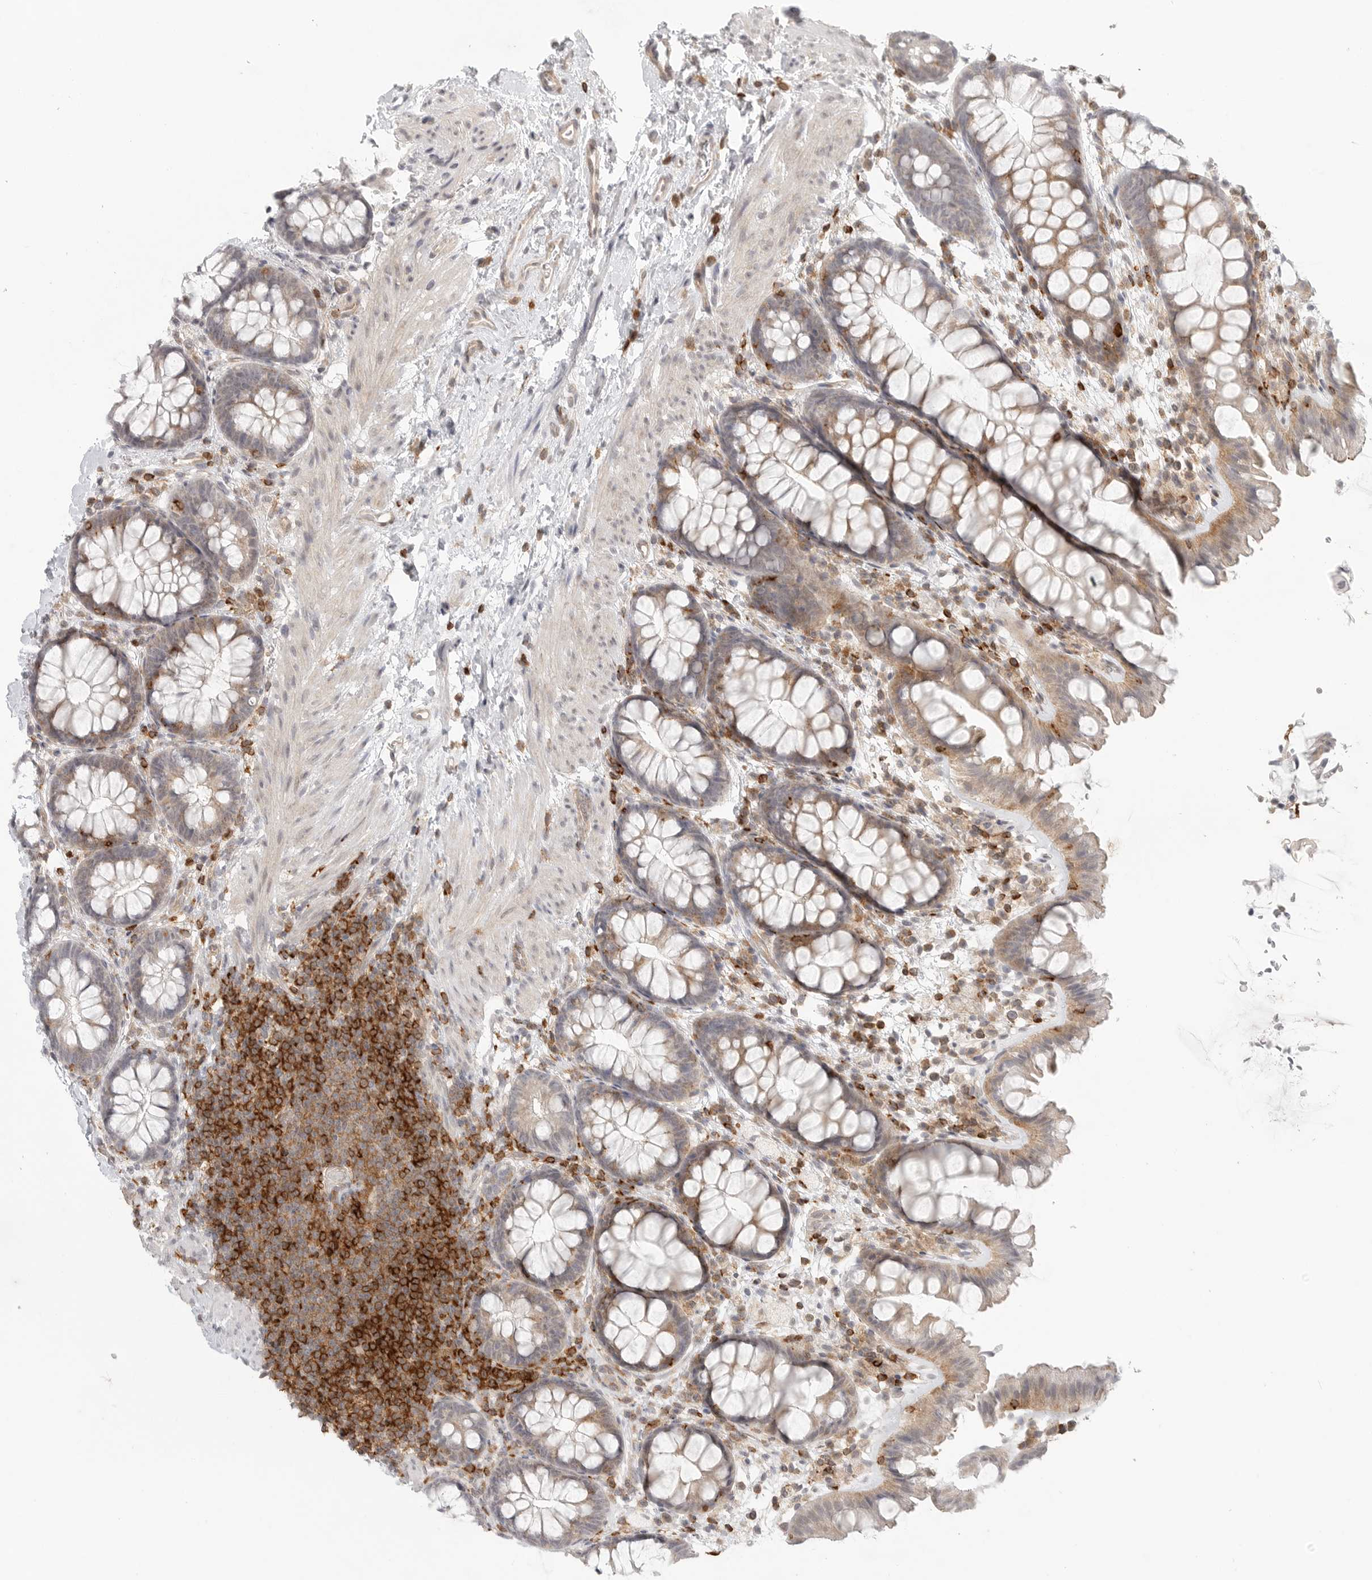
{"staining": {"intensity": "weak", "quantity": ">75%", "location": "cytoplasmic/membranous"}, "tissue": "colon", "cell_type": "Endothelial cells", "image_type": "normal", "snomed": [{"axis": "morphology", "description": "Normal tissue, NOS"}, {"axis": "topography", "description": "Colon"}], "caption": "Colon stained with immunohistochemistry demonstrates weak cytoplasmic/membranous expression in about >75% of endothelial cells.", "gene": "SH3KBP1", "patient": {"sex": "female", "age": 62}}